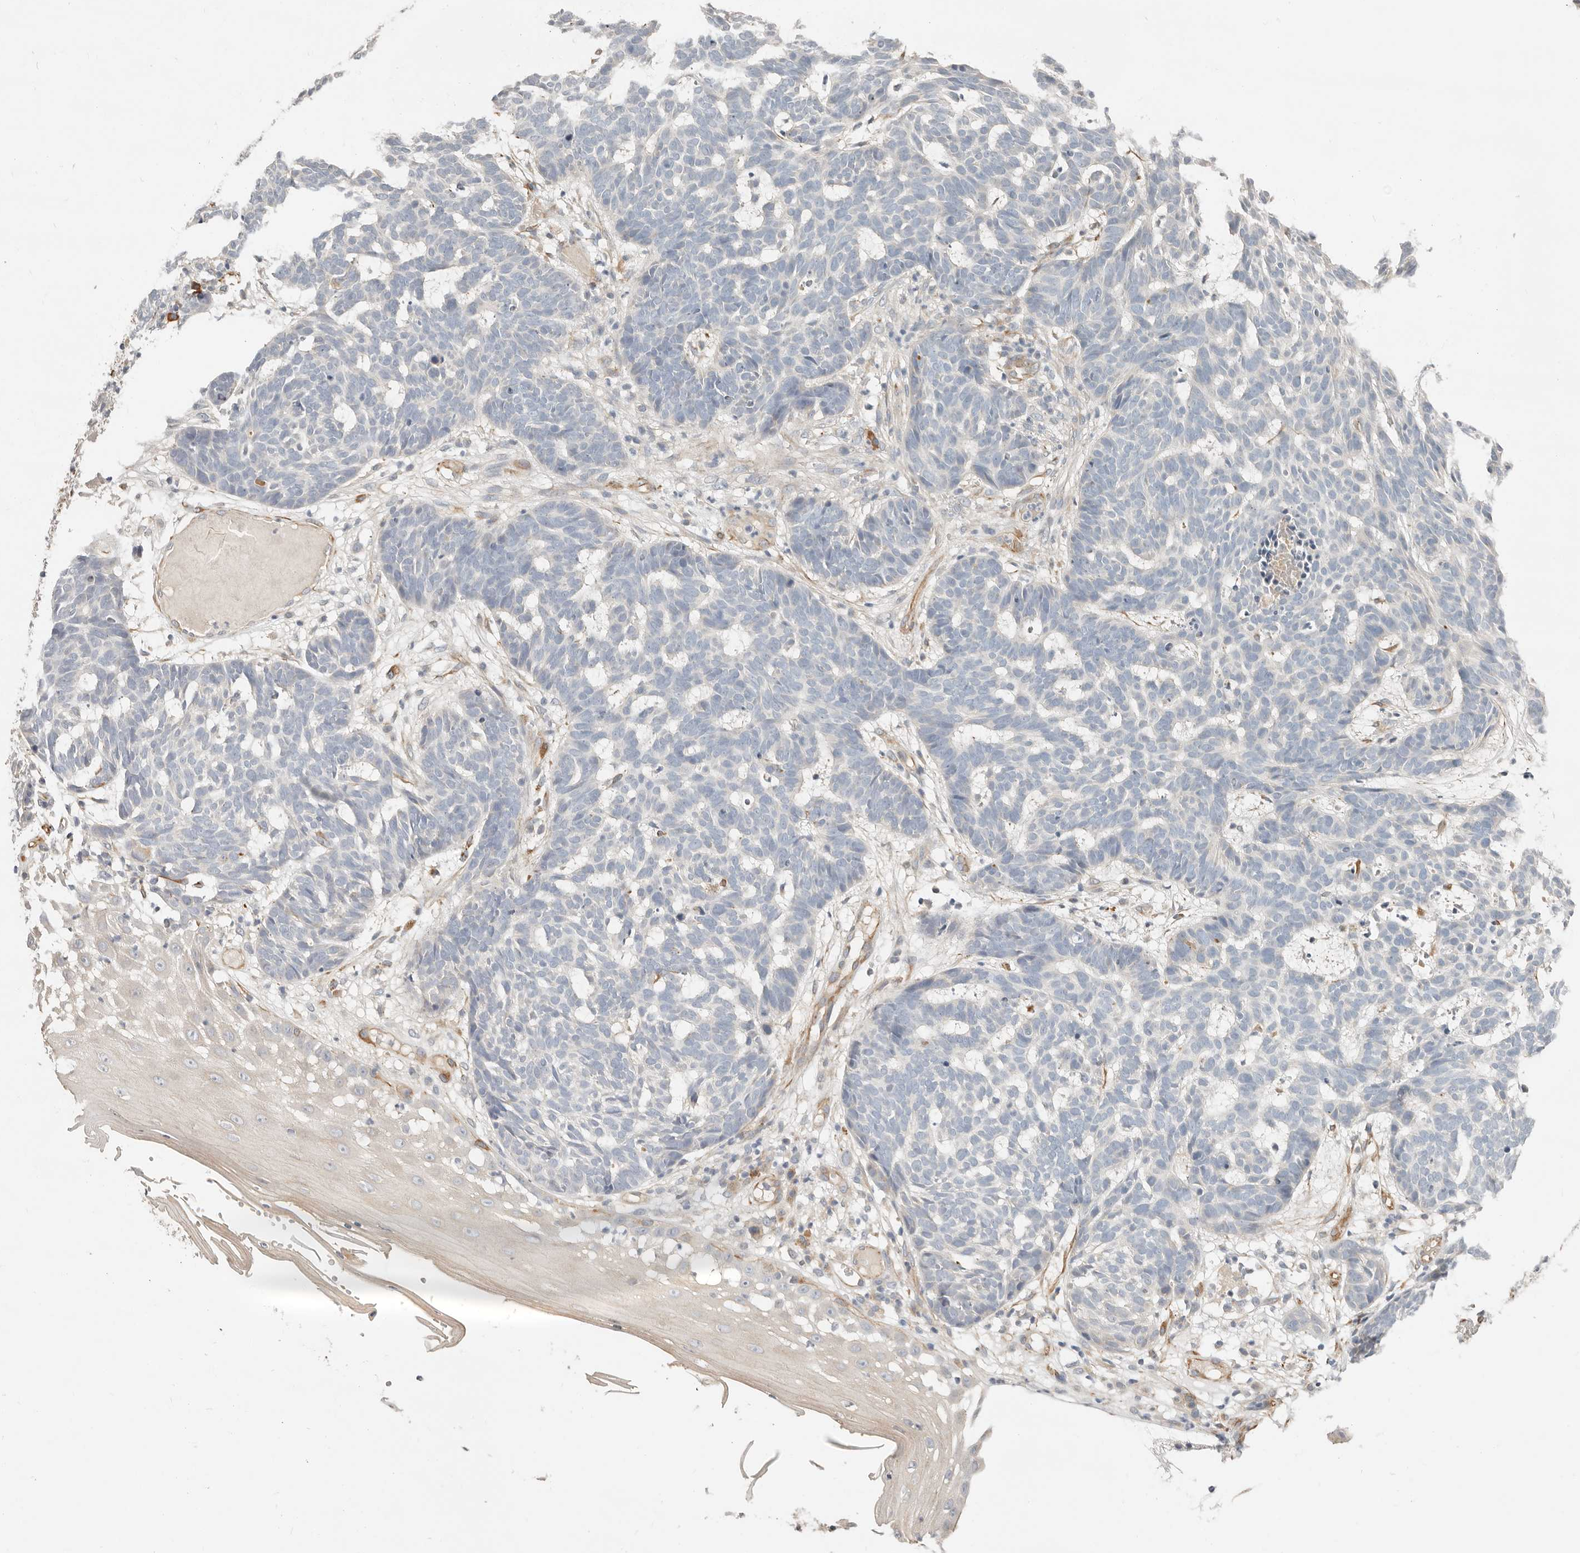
{"staining": {"intensity": "negative", "quantity": "none", "location": "none"}, "tissue": "skin cancer", "cell_type": "Tumor cells", "image_type": "cancer", "snomed": [{"axis": "morphology", "description": "Basal cell carcinoma"}, {"axis": "topography", "description": "Skin"}], "caption": "Human skin cancer (basal cell carcinoma) stained for a protein using immunohistochemistry reveals no expression in tumor cells.", "gene": "SPRING1", "patient": {"sex": "male", "age": 85}}